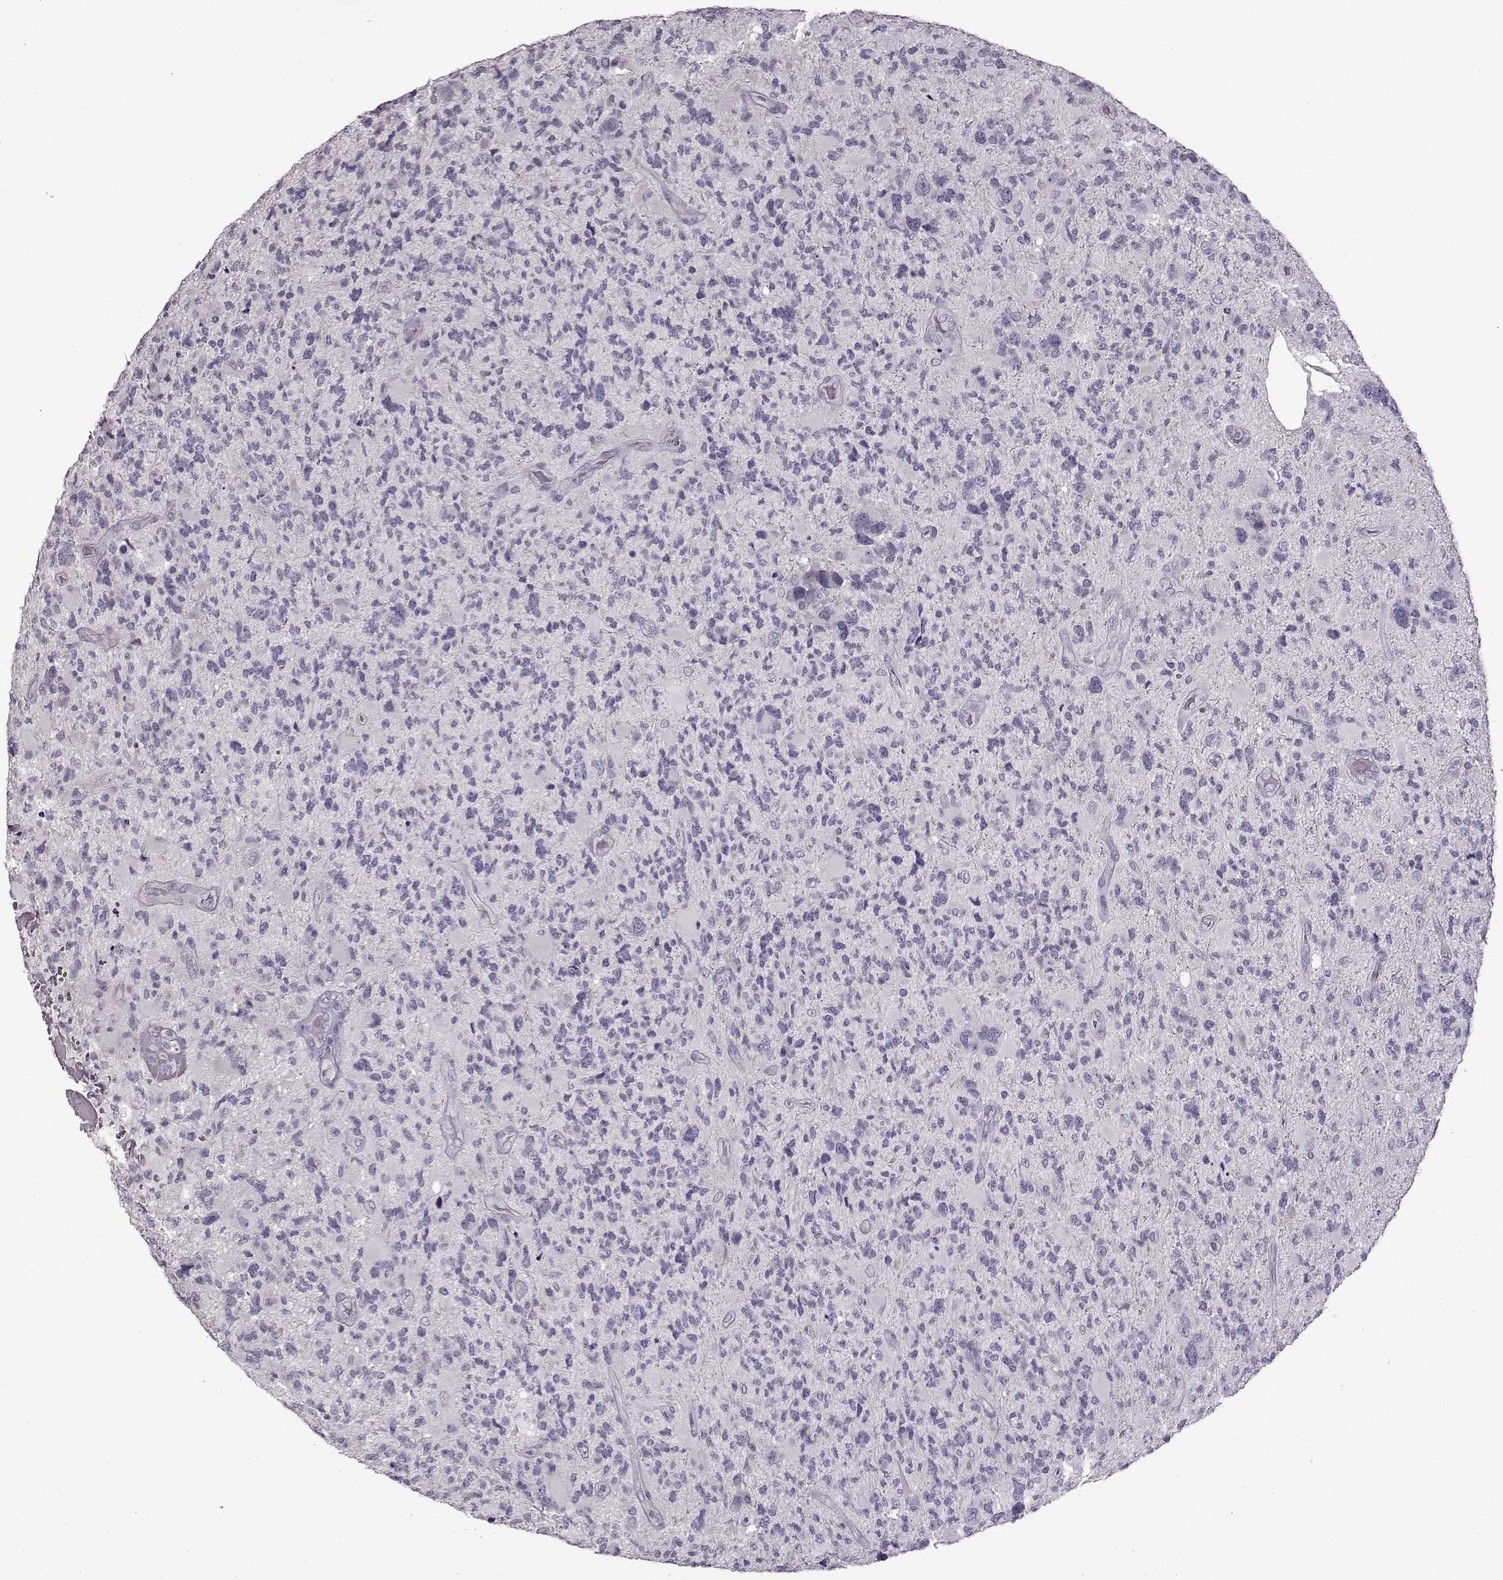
{"staining": {"intensity": "negative", "quantity": "none", "location": "none"}, "tissue": "glioma", "cell_type": "Tumor cells", "image_type": "cancer", "snomed": [{"axis": "morphology", "description": "Glioma, malignant, High grade"}, {"axis": "topography", "description": "Brain"}], "caption": "DAB immunohistochemical staining of human glioma demonstrates no significant staining in tumor cells.", "gene": "FSHB", "patient": {"sex": "female", "age": 71}}